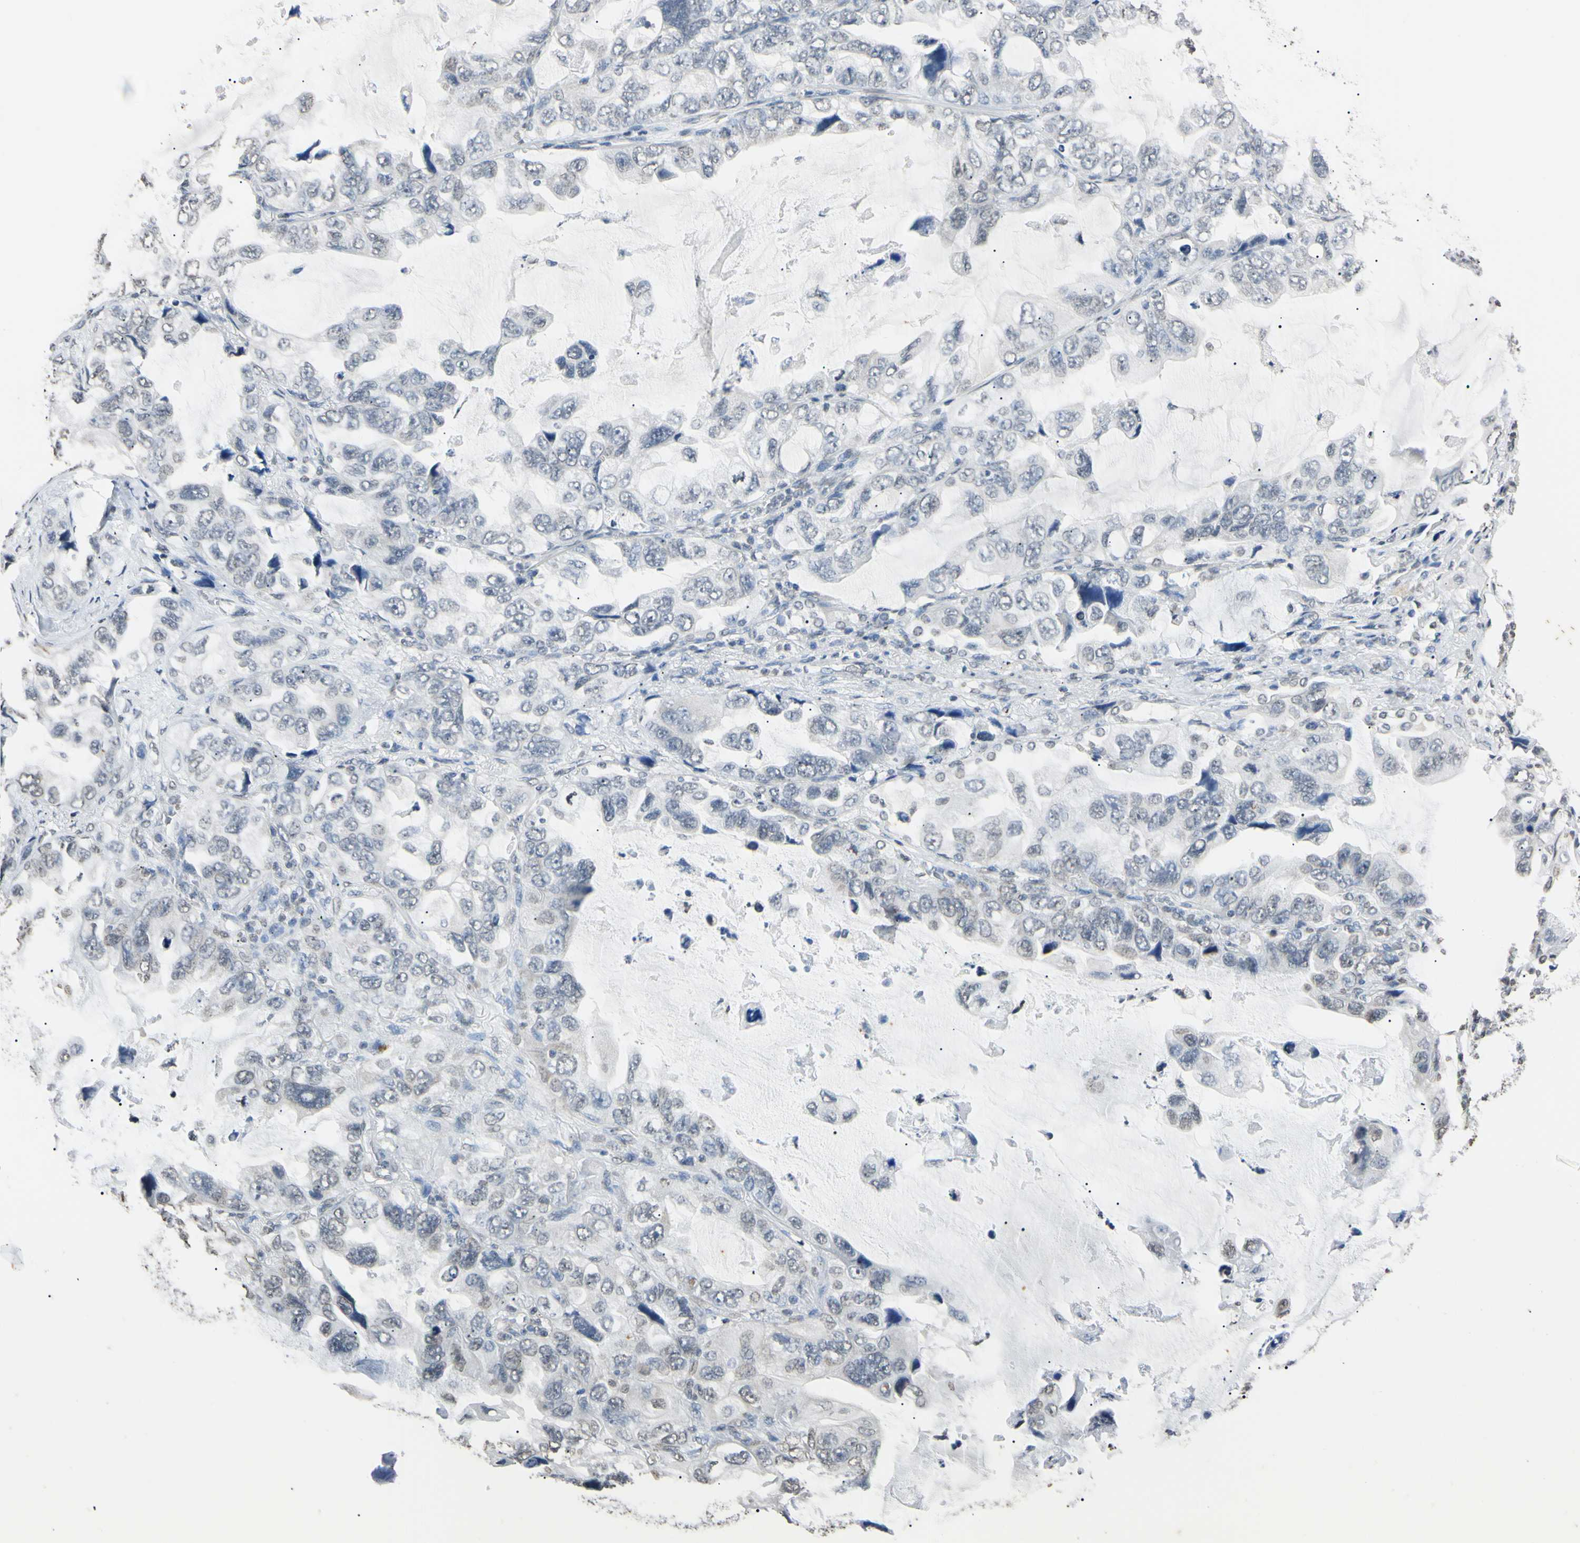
{"staining": {"intensity": "weak", "quantity": "<25%", "location": "nuclear"}, "tissue": "lung cancer", "cell_type": "Tumor cells", "image_type": "cancer", "snomed": [{"axis": "morphology", "description": "Squamous cell carcinoma, NOS"}, {"axis": "topography", "description": "Lung"}], "caption": "The histopathology image shows no significant positivity in tumor cells of lung cancer.", "gene": "CDC45", "patient": {"sex": "female", "age": 73}}